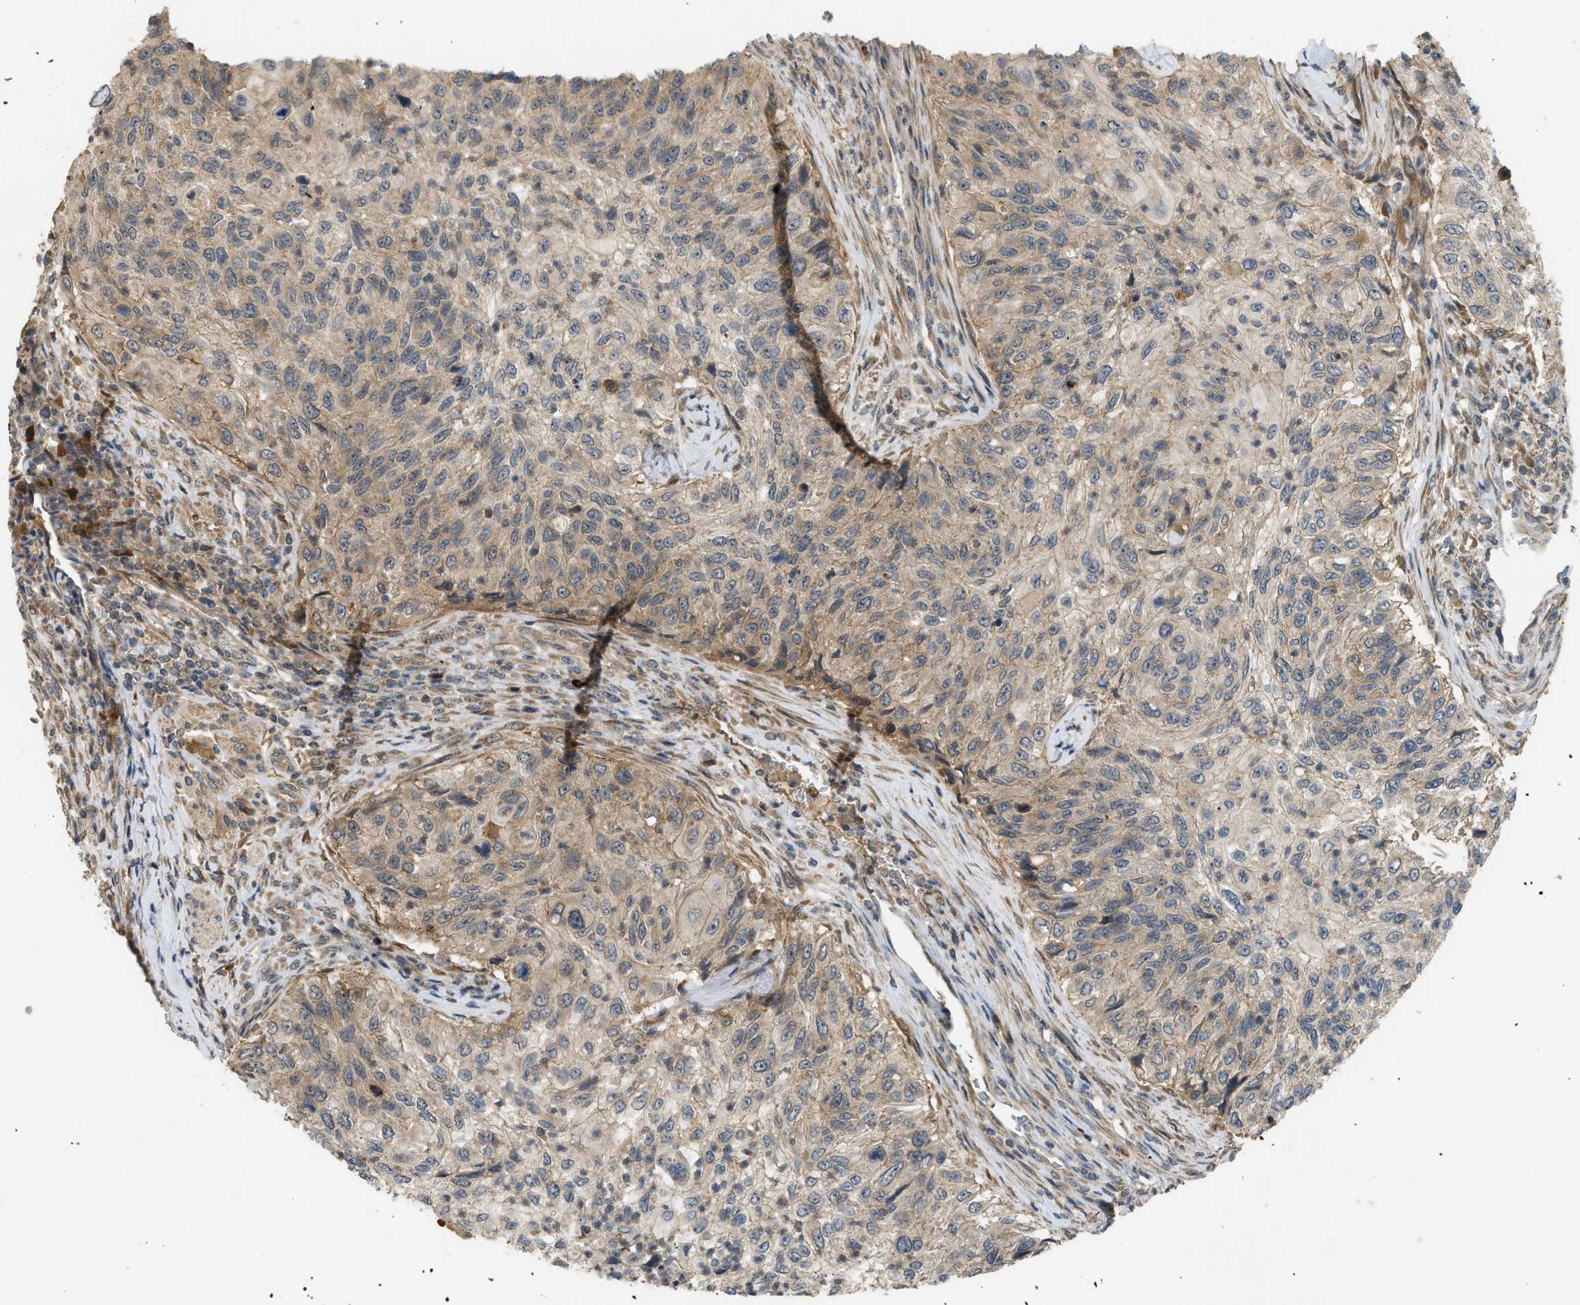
{"staining": {"intensity": "weak", "quantity": ">75%", "location": "cytoplasmic/membranous"}, "tissue": "urothelial cancer", "cell_type": "Tumor cells", "image_type": "cancer", "snomed": [{"axis": "morphology", "description": "Urothelial carcinoma, High grade"}, {"axis": "topography", "description": "Urinary bladder"}], "caption": "The histopathology image displays immunohistochemical staining of urothelial carcinoma (high-grade). There is weak cytoplasmic/membranous staining is seen in about >75% of tumor cells.", "gene": "ADCY8", "patient": {"sex": "female", "age": 60}}